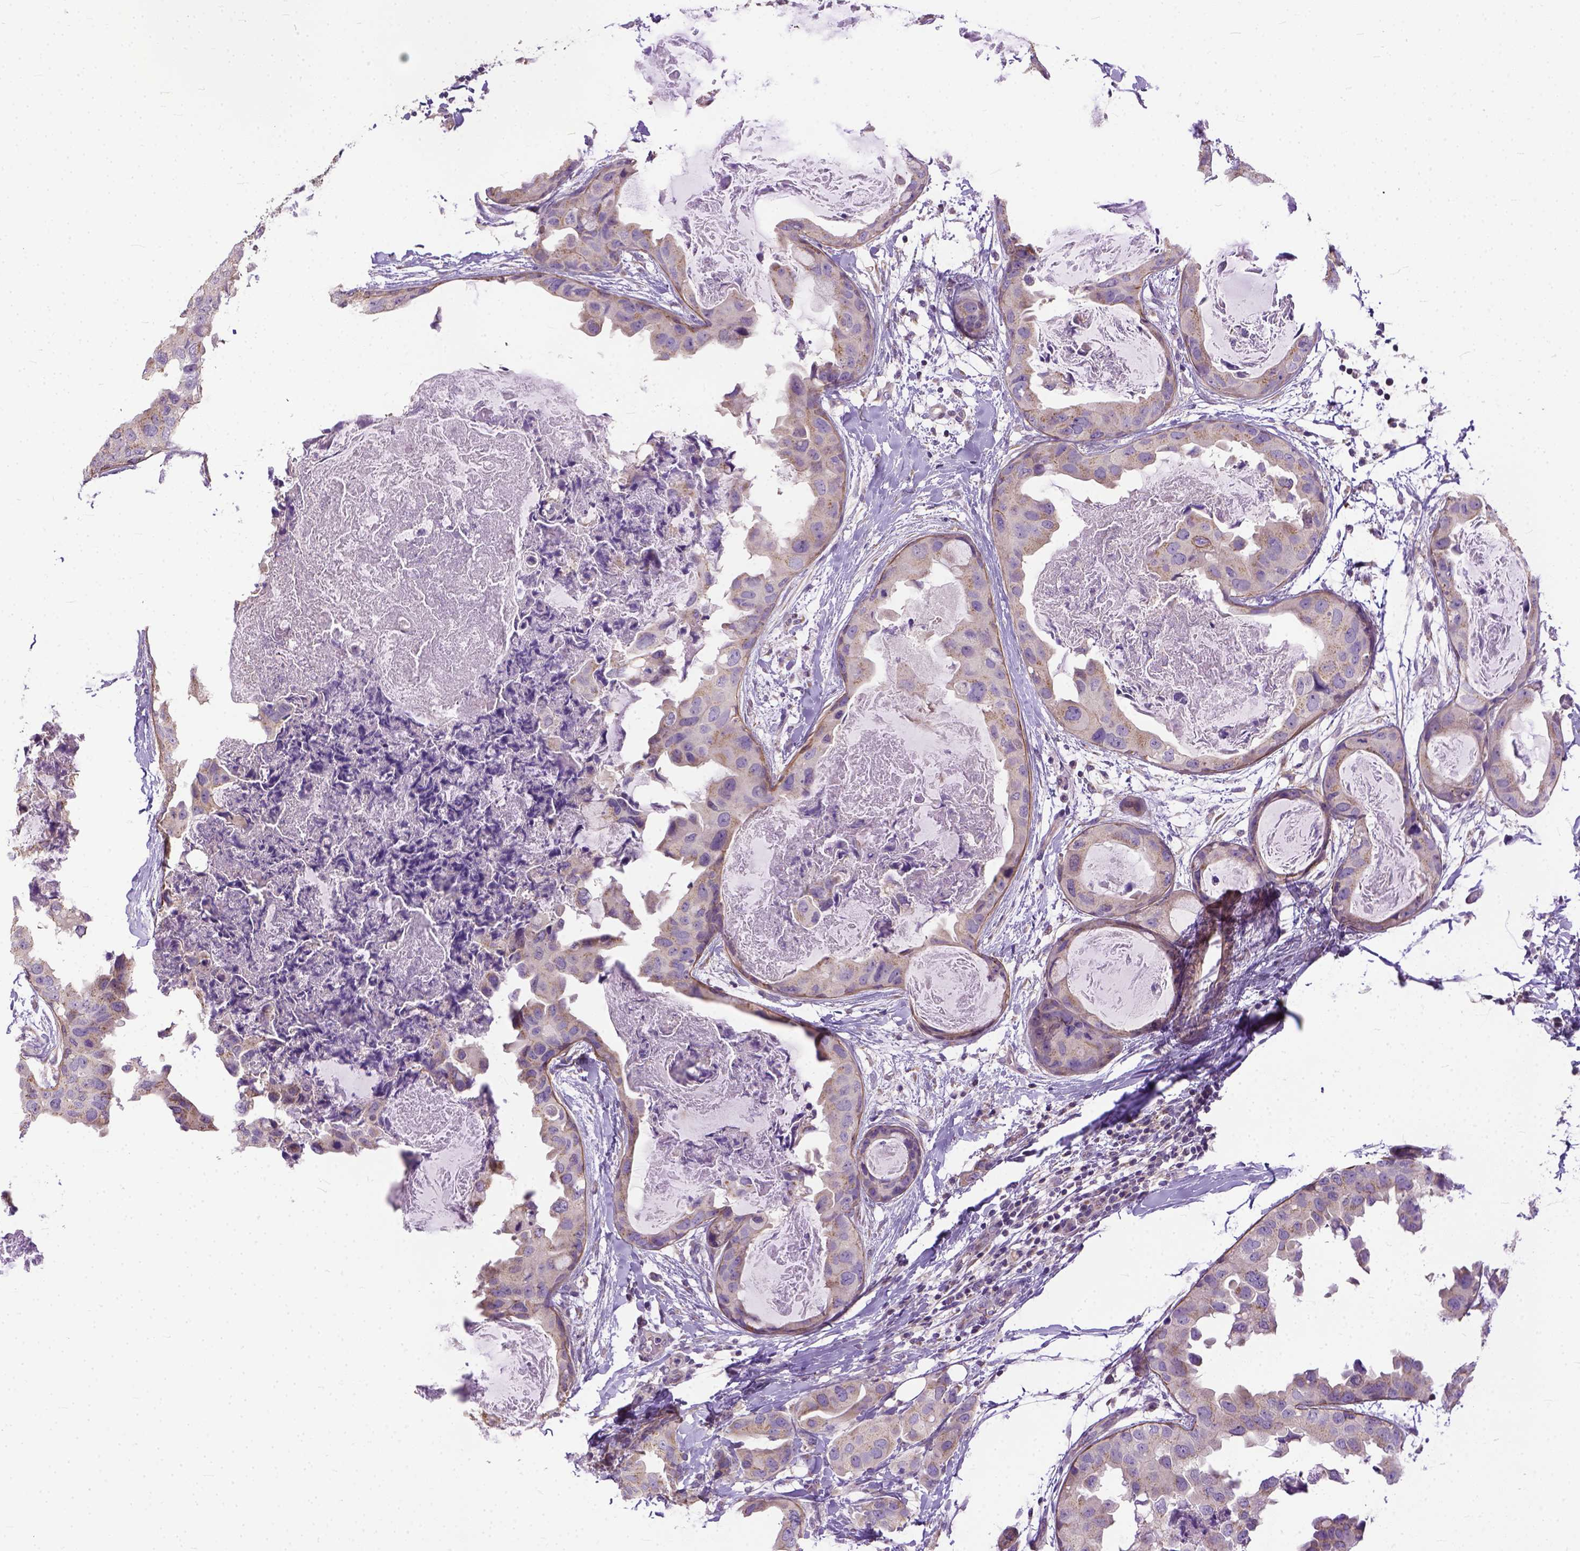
{"staining": {"intensity": "weak", "quantity": ">75%", "location": "cytoplasmic/membranous"}, "tissue": "breast cancer", "cell_type": "Tumor cells", "image_type": "cancer", "snomed": [{"axis": "morphology", "description": "Normal tissue, NOS"}, {"axis": "morphology", "description": "Duct carcinoma"}, {"axis": "topography", "description": "Breast"}], "caption": "Weak cytoplasmic/membranous protein staining is present in approximately >75% of tumor cells in breast intraductal carcinoma.", "gene": "BANF2", "patient": {"sex": "female", "age": 40}}